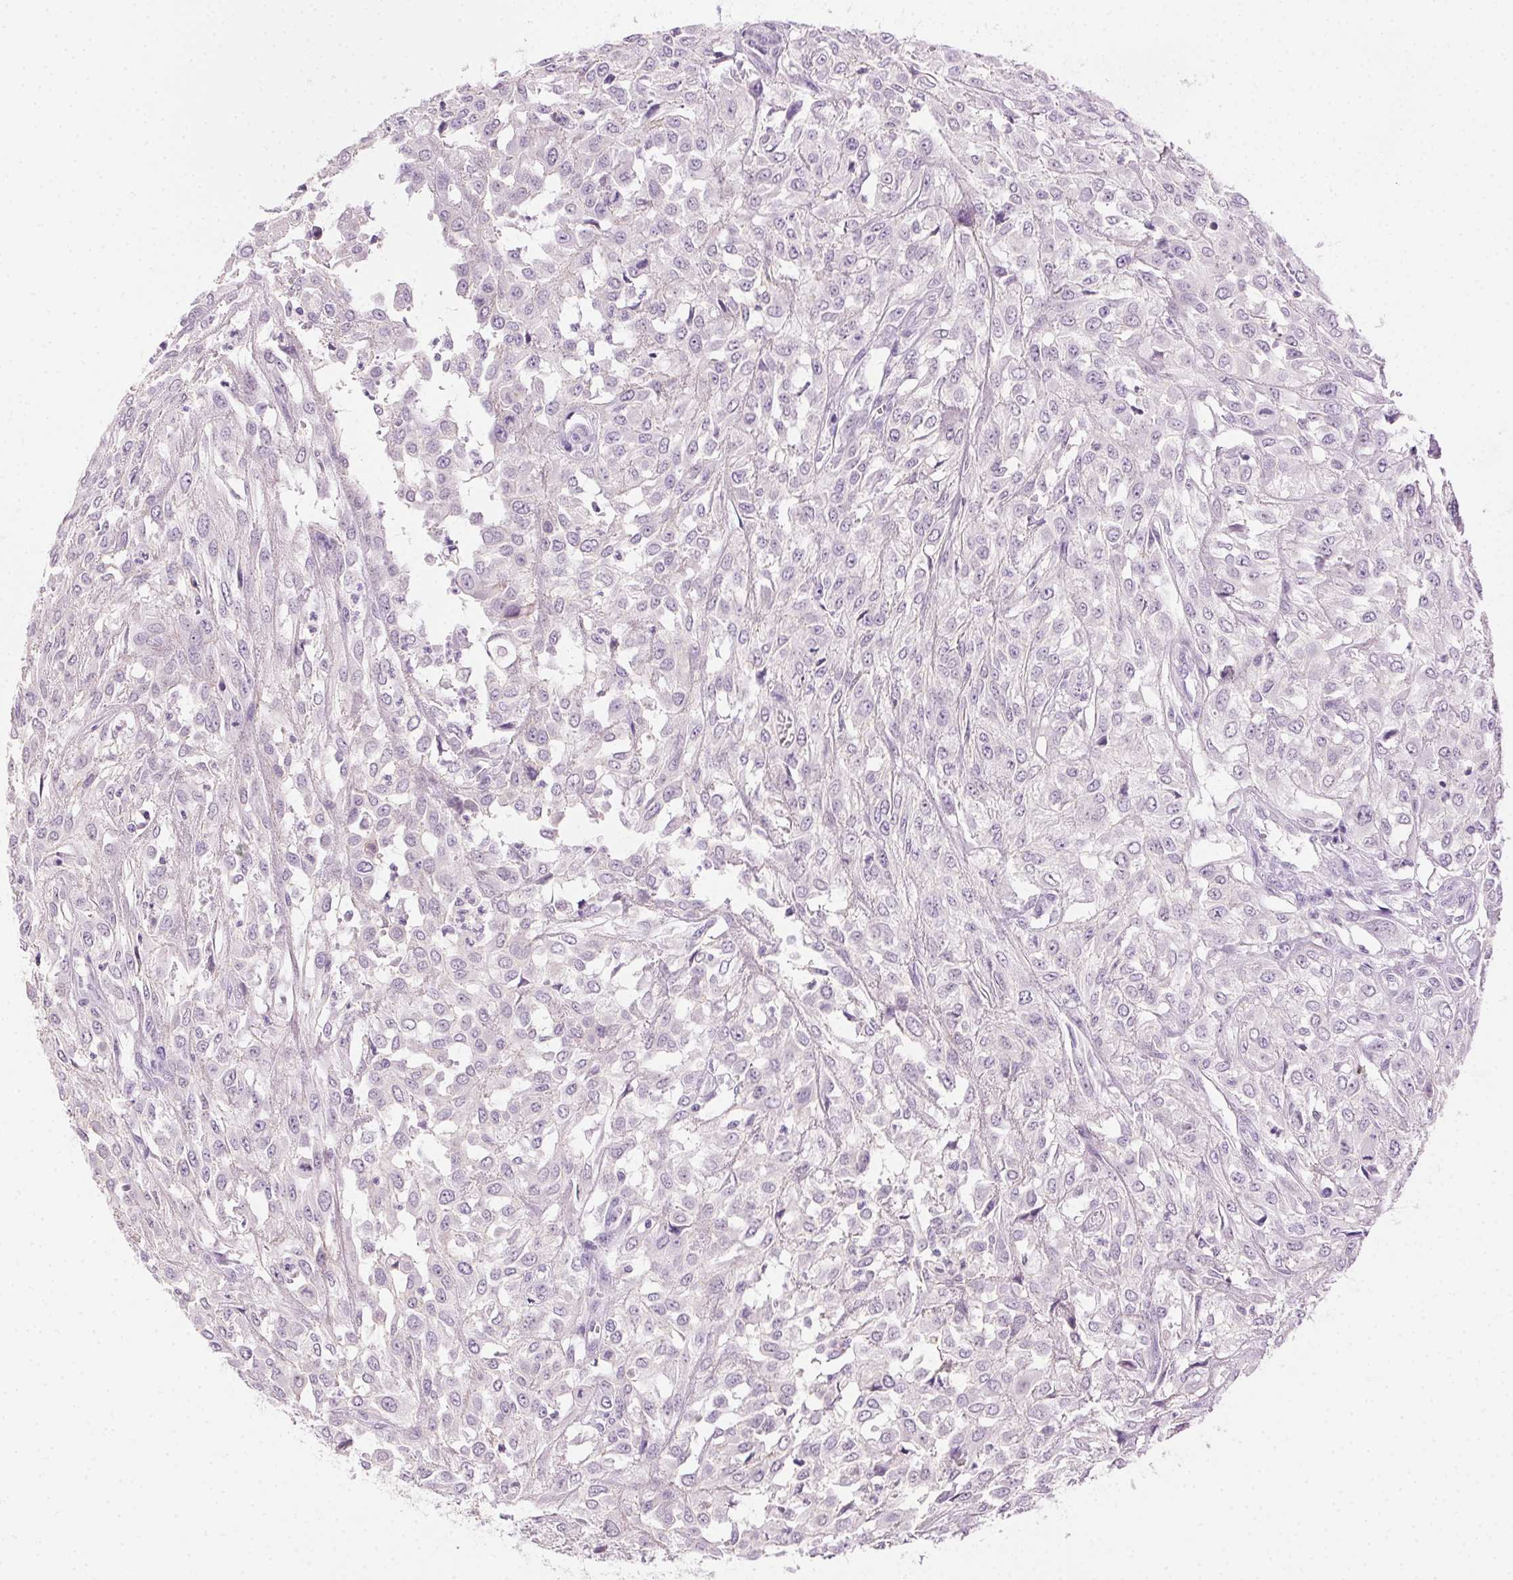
{"staining": {"intensity": "negative", "quantity": "none", "location": "none"}, "tissue": "urothelial cancer", "cell_type": "Tumor cells", "image_type": "cancer", "snomed": [{"axis": "morphology", "description": "Urothelial carcinoma, High grade"}, {"axis": "topography", "description": "Urinary bladder"}], "caption": "The histopathology image exhibits no staining of tumor cells in urothelial carcinoma (high-grade).", "gene": "CLDN10", "patient": {"sex": "male", "age": 67}}